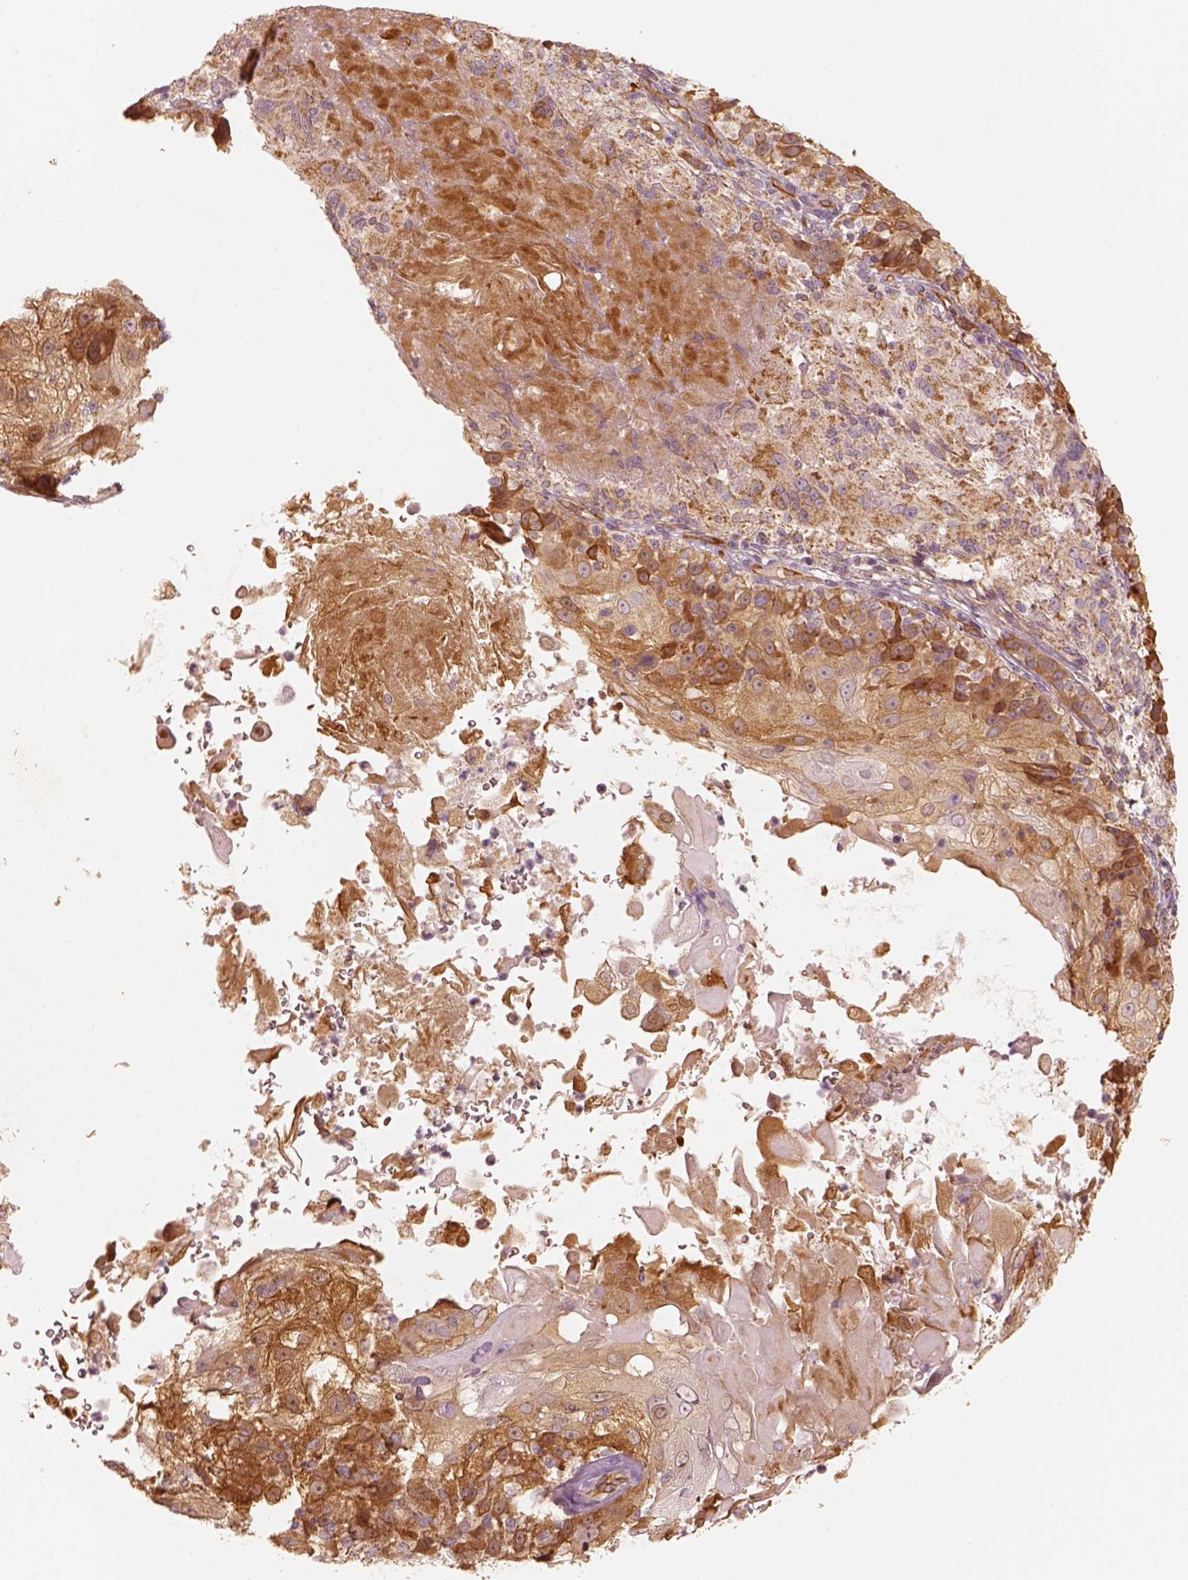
{"staining": {"intensity": "moderate", "quantity": ">75%", "location": "cytoplasmic/membranous"}, "tissue": "skin cancer", "cell_type": "Tumor cells", "image_type": "cancer", "snomed": [{"axis": "morphology", "description": "Normal tissue, NOS"}, {"axis": "morphology", "description": "Squamous cell carcinoma, NOS"}, {"axis": "topography", "description": "Skin"}], "caption": "A histopathology image of skin squamous cell carcinoma stained for a protein demonstrates moderate cytoplasmic/membranous brown staining in tumor cells. Nuclei are stained in blue.", "gene": "FSCN1", "patient": {"sex": "female", "age": 83}}